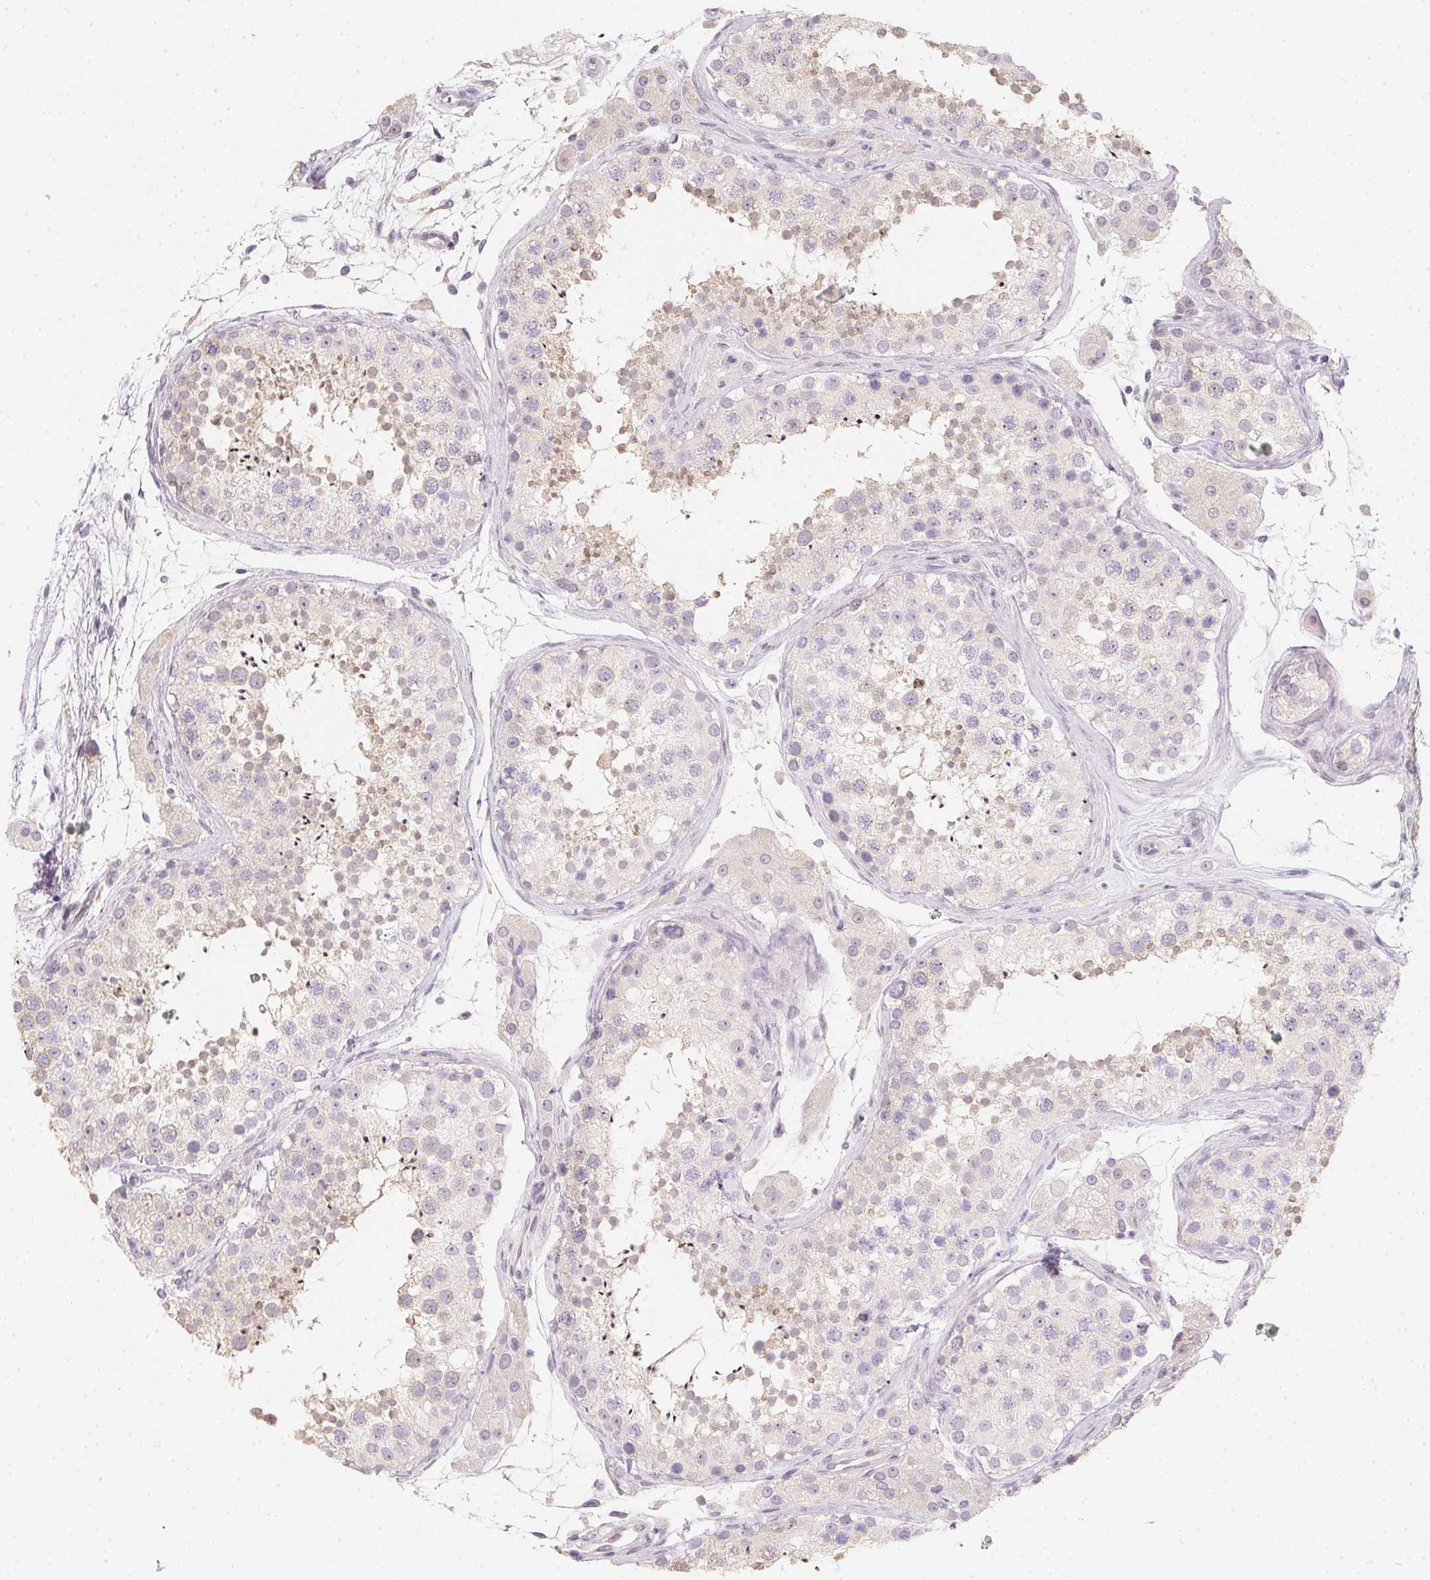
{"staining": {"intensity": "moderate", "quantity": "<25%", "location": "nuclear"}, "tissue": "testis", "cell_type": "Cells in seminiferous ducts", "image_type": "normal", "snomed": [{"axis": "morphology", "description": "Normal tissue, NOS"}, {"axis": "topography", "description": "Testis"}], "caption": "Testis was stained to show a protein in brown. There is low levels of moderate nuclear staining in about <25% of cells in seminiferous ducts.", "gene": "ZBBX", "patient": {"sex": "male", "age": 41}}